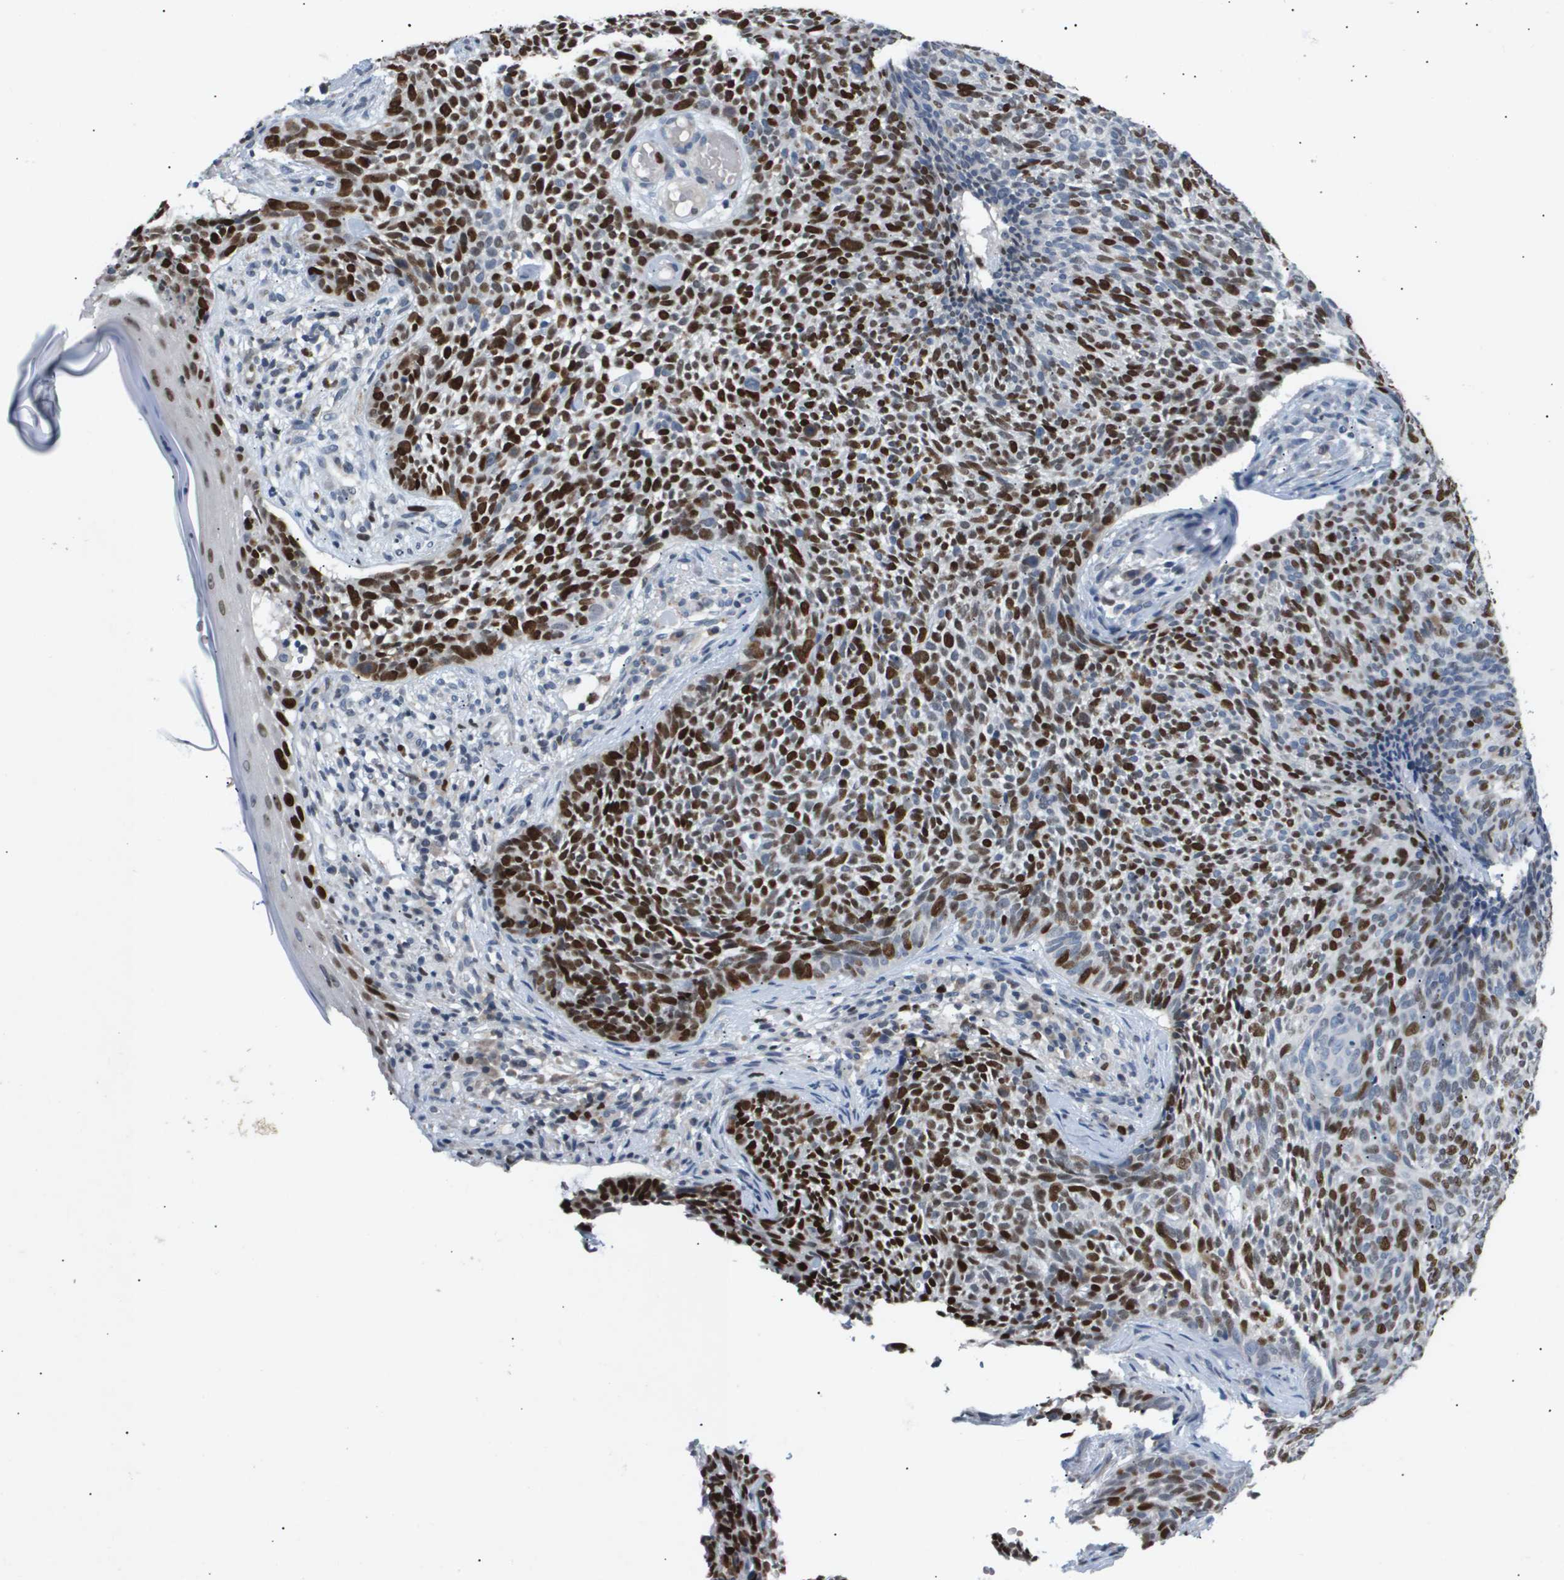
{"staining": {"intensity": "strong", "quantity": ">75%", "location": "nuclear"}, "tissue": "skin cancer", "cell_type": "Tumor cells", "image_type": "cancer", "snomed": [{"axis": "morphology", "description": "Basal cell carcinoma"}, {"axis": "topography", "description": "Skin"}], "caption": "The immunohistochemical stain shows strong nuclear staining in tumor cells of basal cell carcinoma (skin) tissue.", "gene": "ANAPC2", "patient": {"sex": "female", "age": 84}}